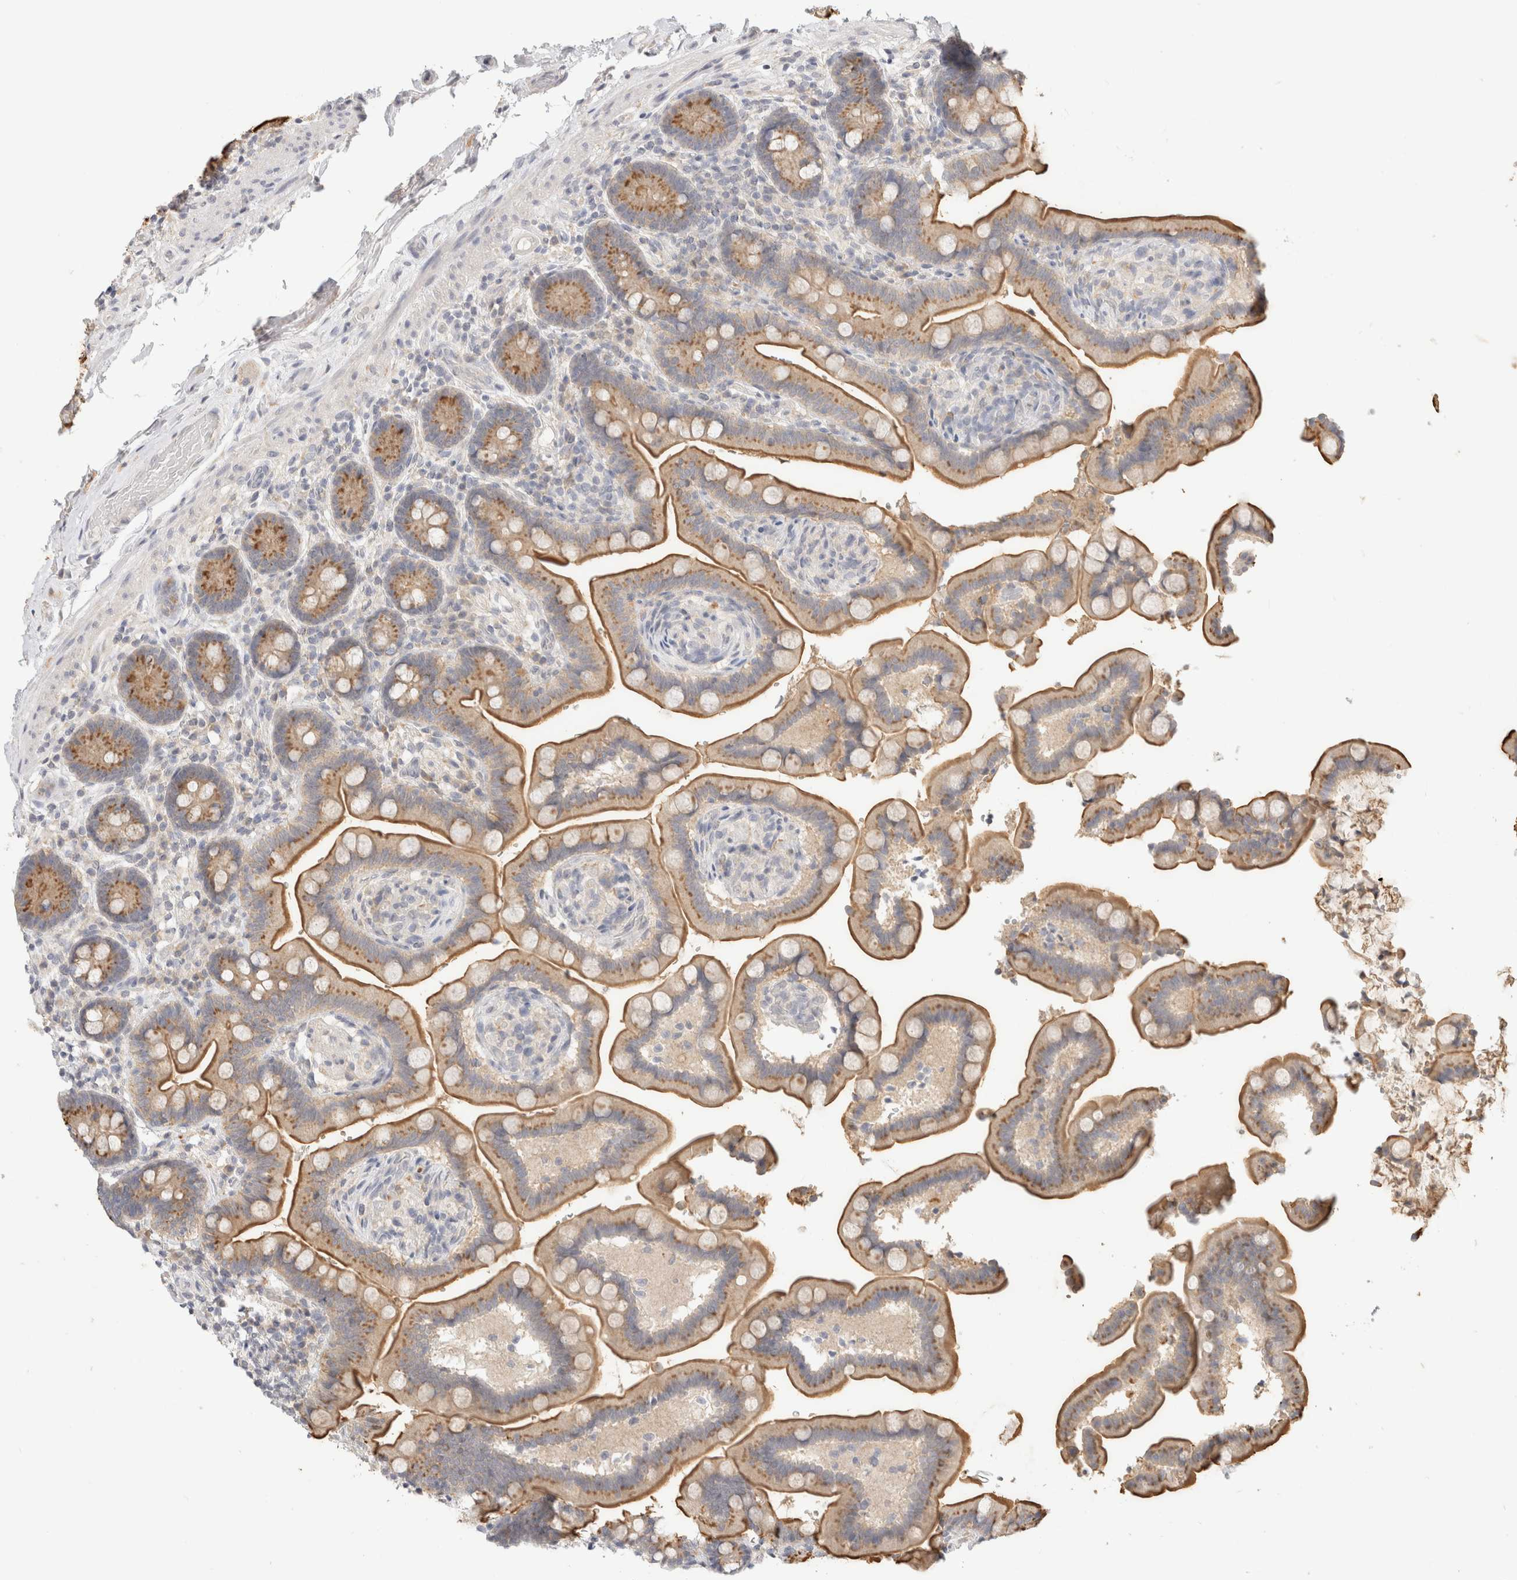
{"staining": {"intensity": "negative", "quantity": "none", "location": "none"}, "tissue": "colon", "cell_type": "Endothelial cells", "image_type": "normal", "snomed": [{"axis": "morphology", "description": "Normal tissue, NOS"}, {"axis": "topography", "description": "Smooth muscle"}, {"axis": "topography", "description": "Colon"}], "caption": "This micrograph is of unremarkable colon stained with IHC to label a protein in brown with the nuclei are counter-stained blue. There is no staining in endothelial cells.", "gene": "CHRM4", "patient": {"sex": "male", "age": 73}}